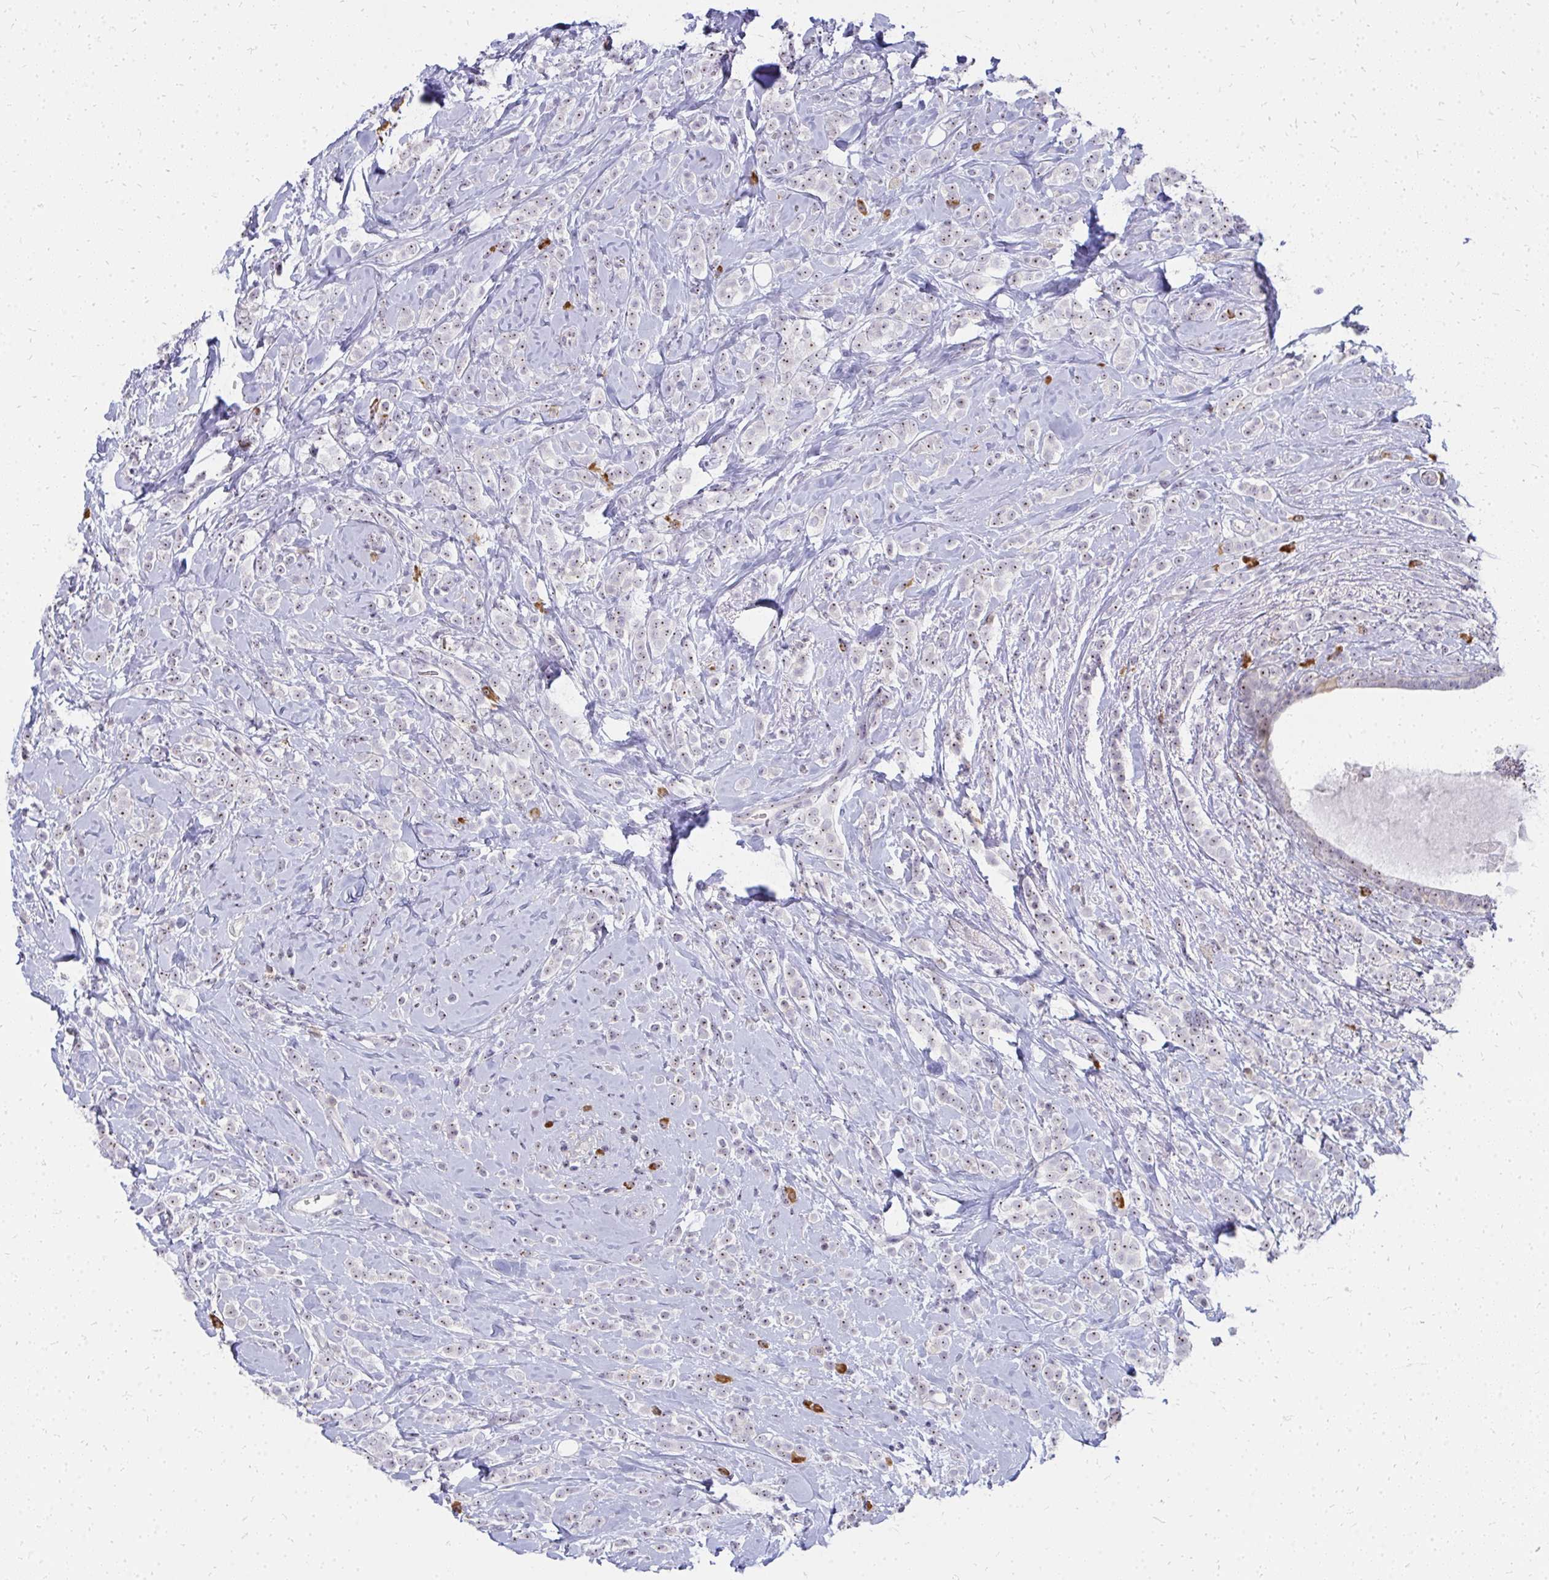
{"staining": {"intensity": "weak", "quantity": ">75%", "location": "nuclear"}, "tissue": "breast cancer", "cell_type": "Tumor cells", "image_type": "cancer", "snomed": [{"axis": "morphology", "description": "Lobular carcinoma"}, {"axis": "topography", "description": "Breast"}], "caption": "The immunohistochemical stain shows weak nuclear positivity in tumor cells of breast cancer (lobular carcinoma) tissue. Nuclei are stained in blue.", "gene": "FAM9A", "patient": {"sex": "female", "age": 49}}